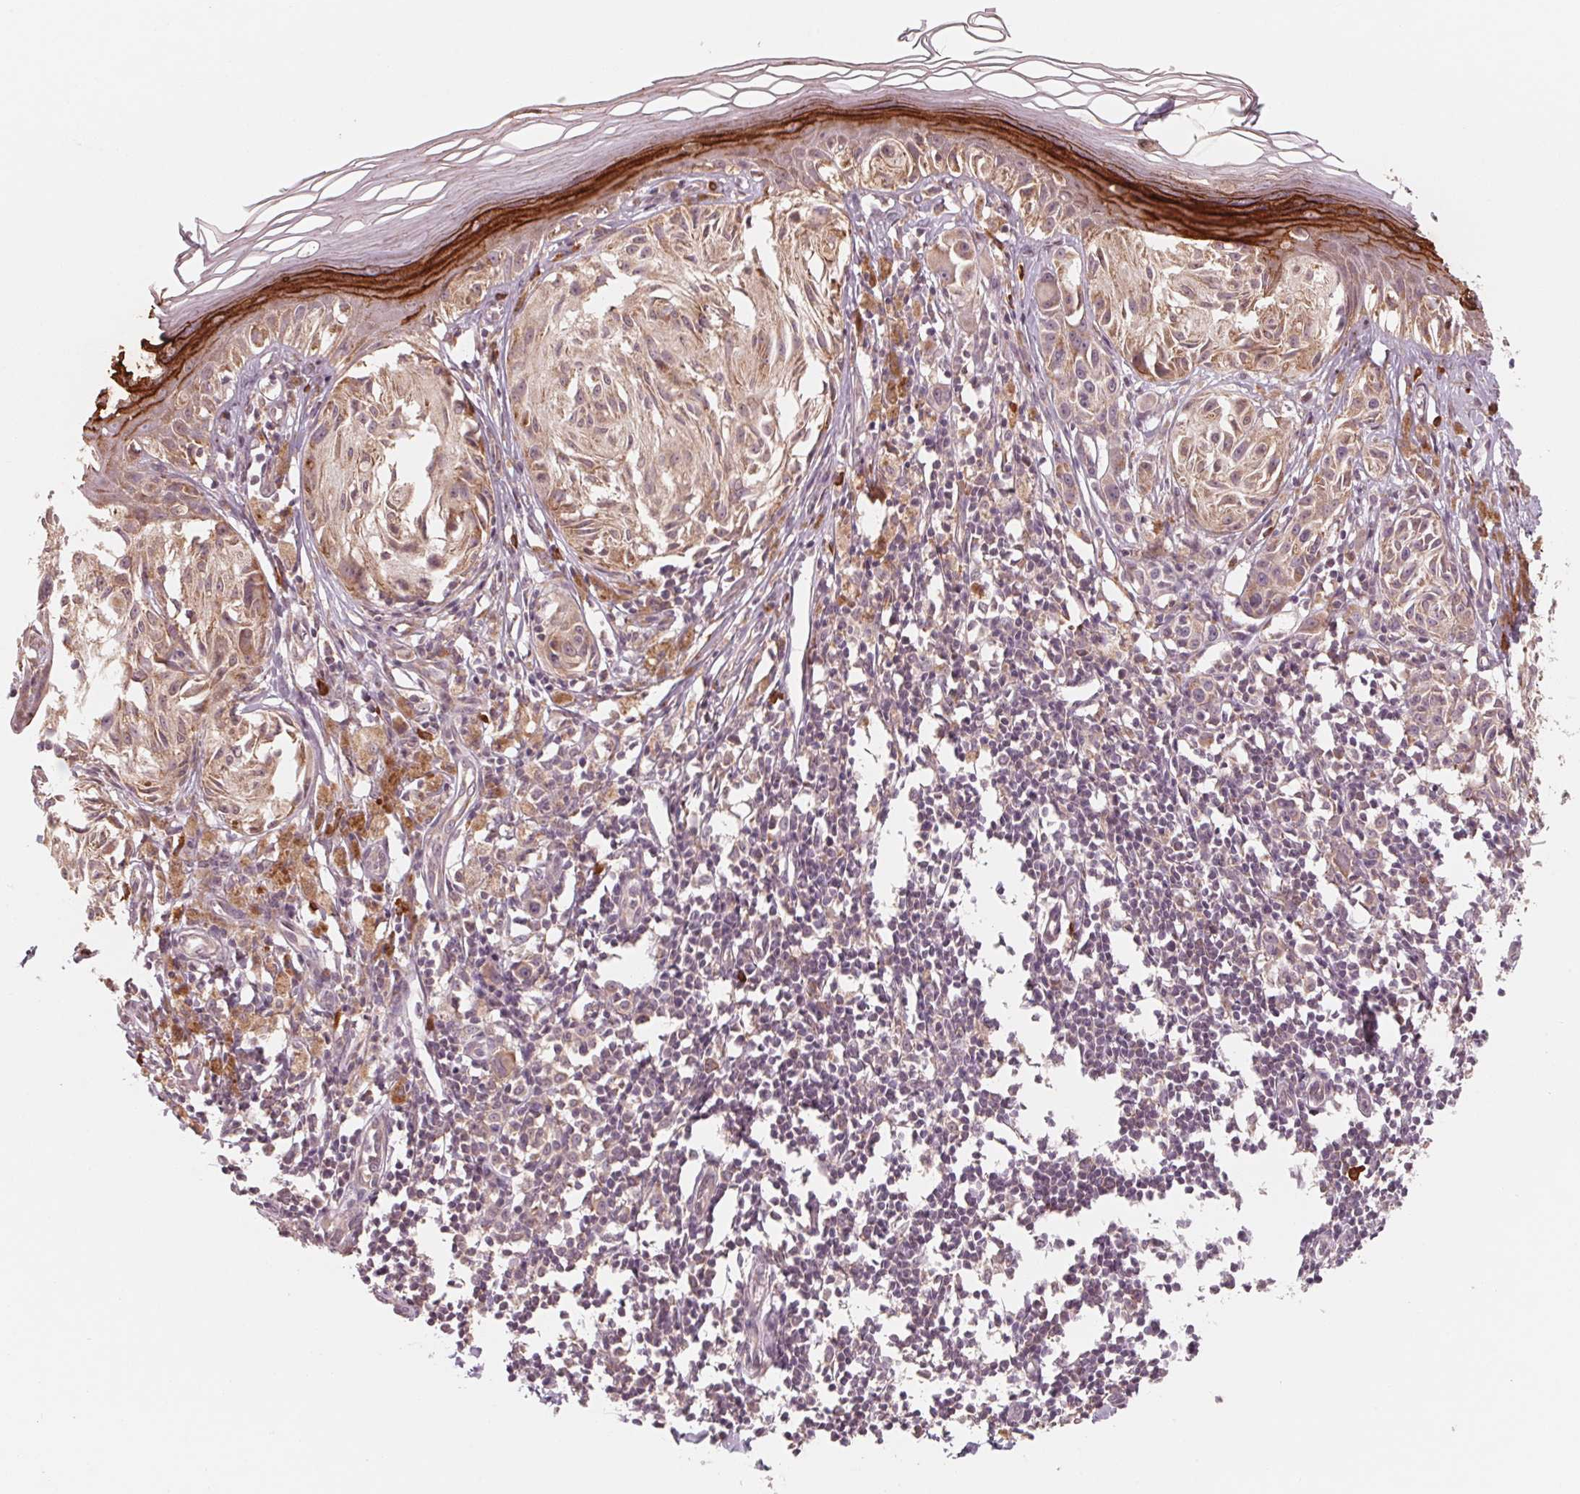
{"staining": {"intensity": "weak", "quantity": ">75%", "location": "cytoplasmic/membranous"}, "tissue": "melanoma", "cell_type": "Tumor cells", "image_type": "cancer", "snomed": [{"axis": "morphology", "description": "Malignant melanoma, NOS"}, {"axis": "topography", "description": "Skin"}], "caption": "Malignant melanoma stained for a protein (brown) shows weak cytoplasmic/membranous positive staining in approximately >75% of tumor cells.", "gene": "GIGYF2", "patient": {"sex": "female", "age": 38}}